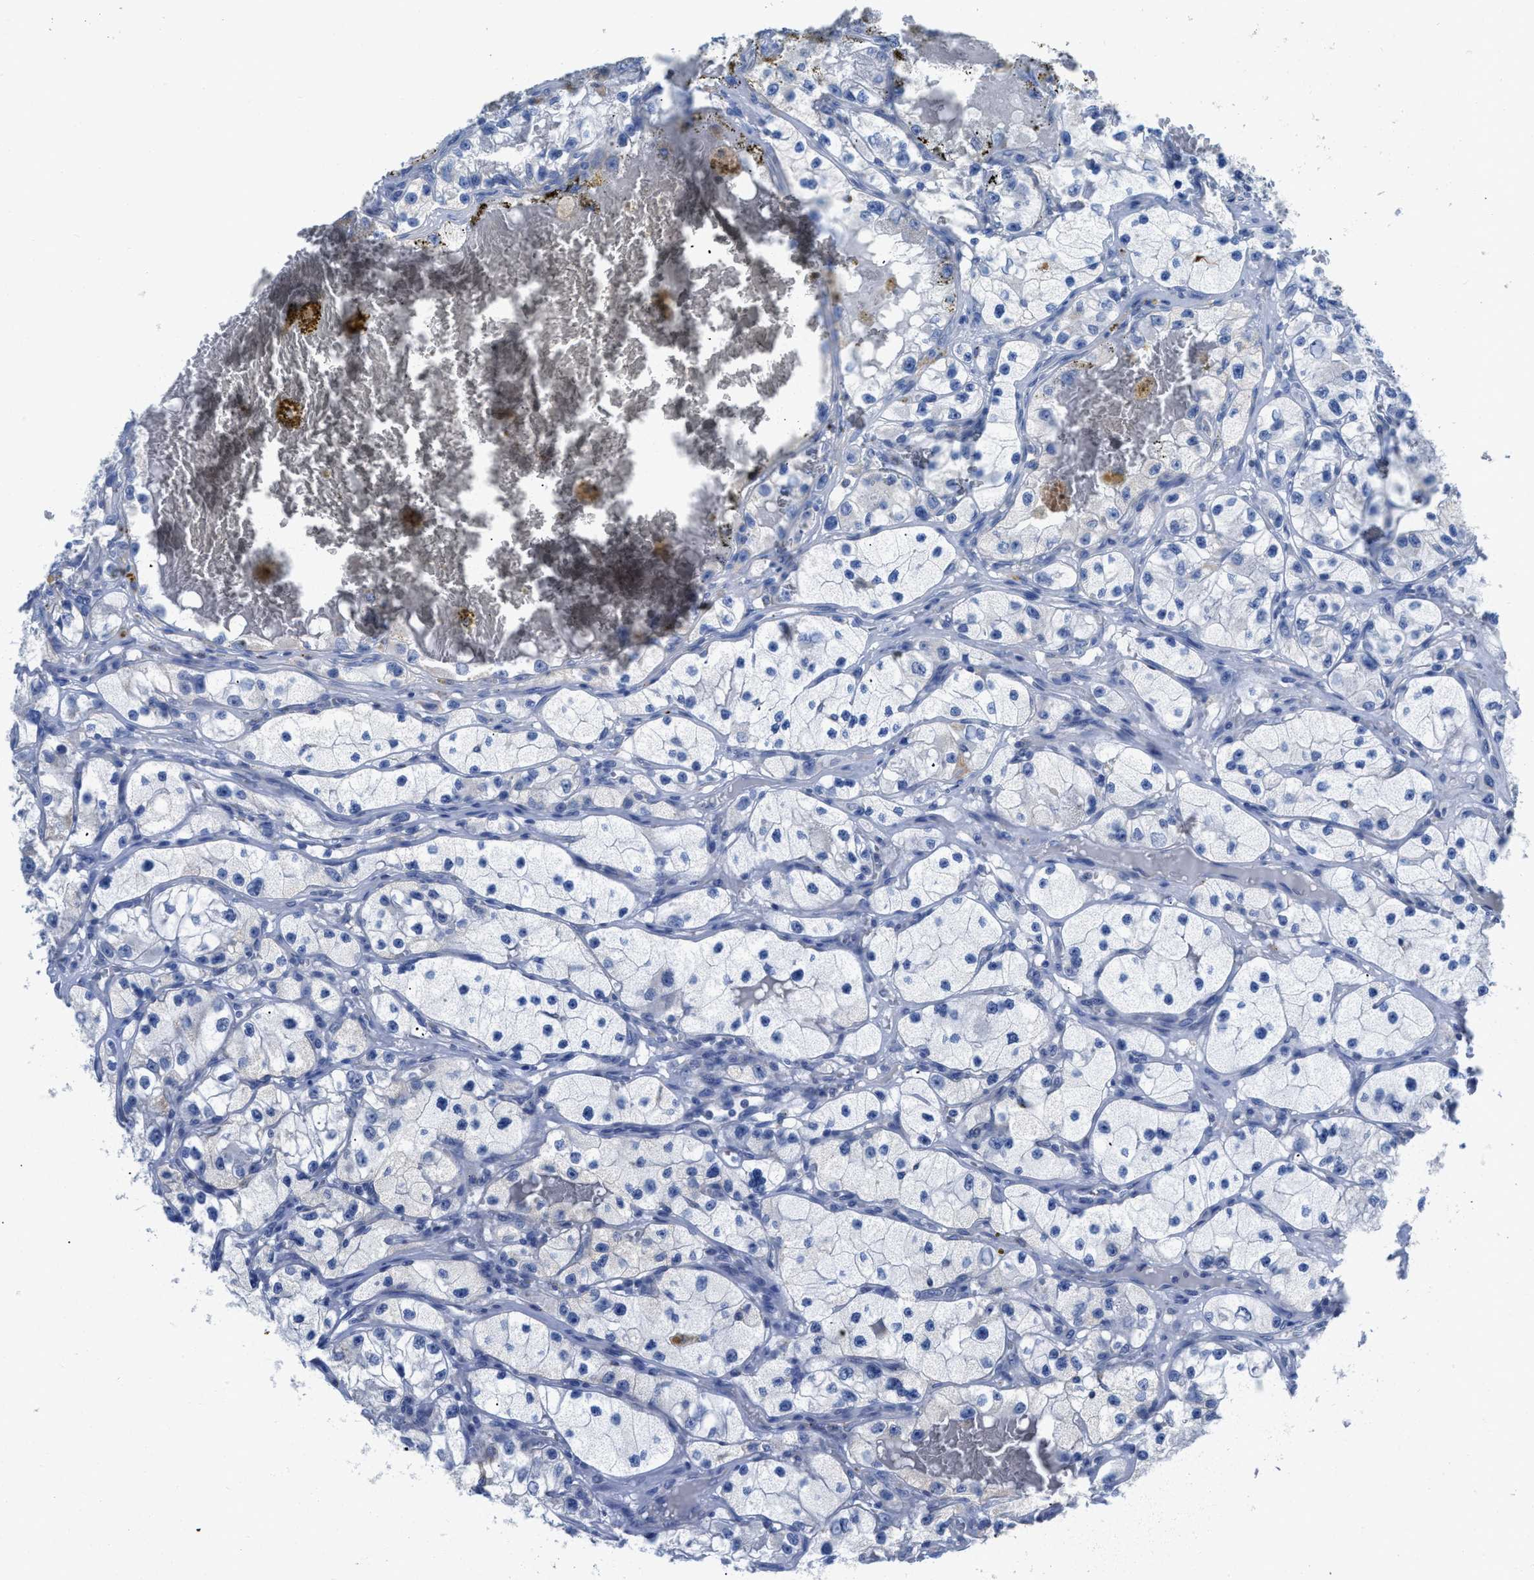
{"staining": {"intensity": "negative", "quantity": "none", "location": "none"}, "tissue": "renal cancer", "cell_type": "Tumor cells", "image_type": "cancer", "snomed": [{"axis": "morphology", "description": "Adenocarcinoma, NOS"}, {"axis": "topography", "description": "Kidney"}], "caption": "A histopathology image of renal cancer (adenocarcinoma) stained for a protein shows no brown staining in tumor cells. (Stains: DAB (3,3'-diaminobenzidine) IHC with hematoxylin counter stain, Microscopy: brightfield microscopy at high magnification).", "gene": "ETFA", "patient": {"sex": "female", "age": 57}}